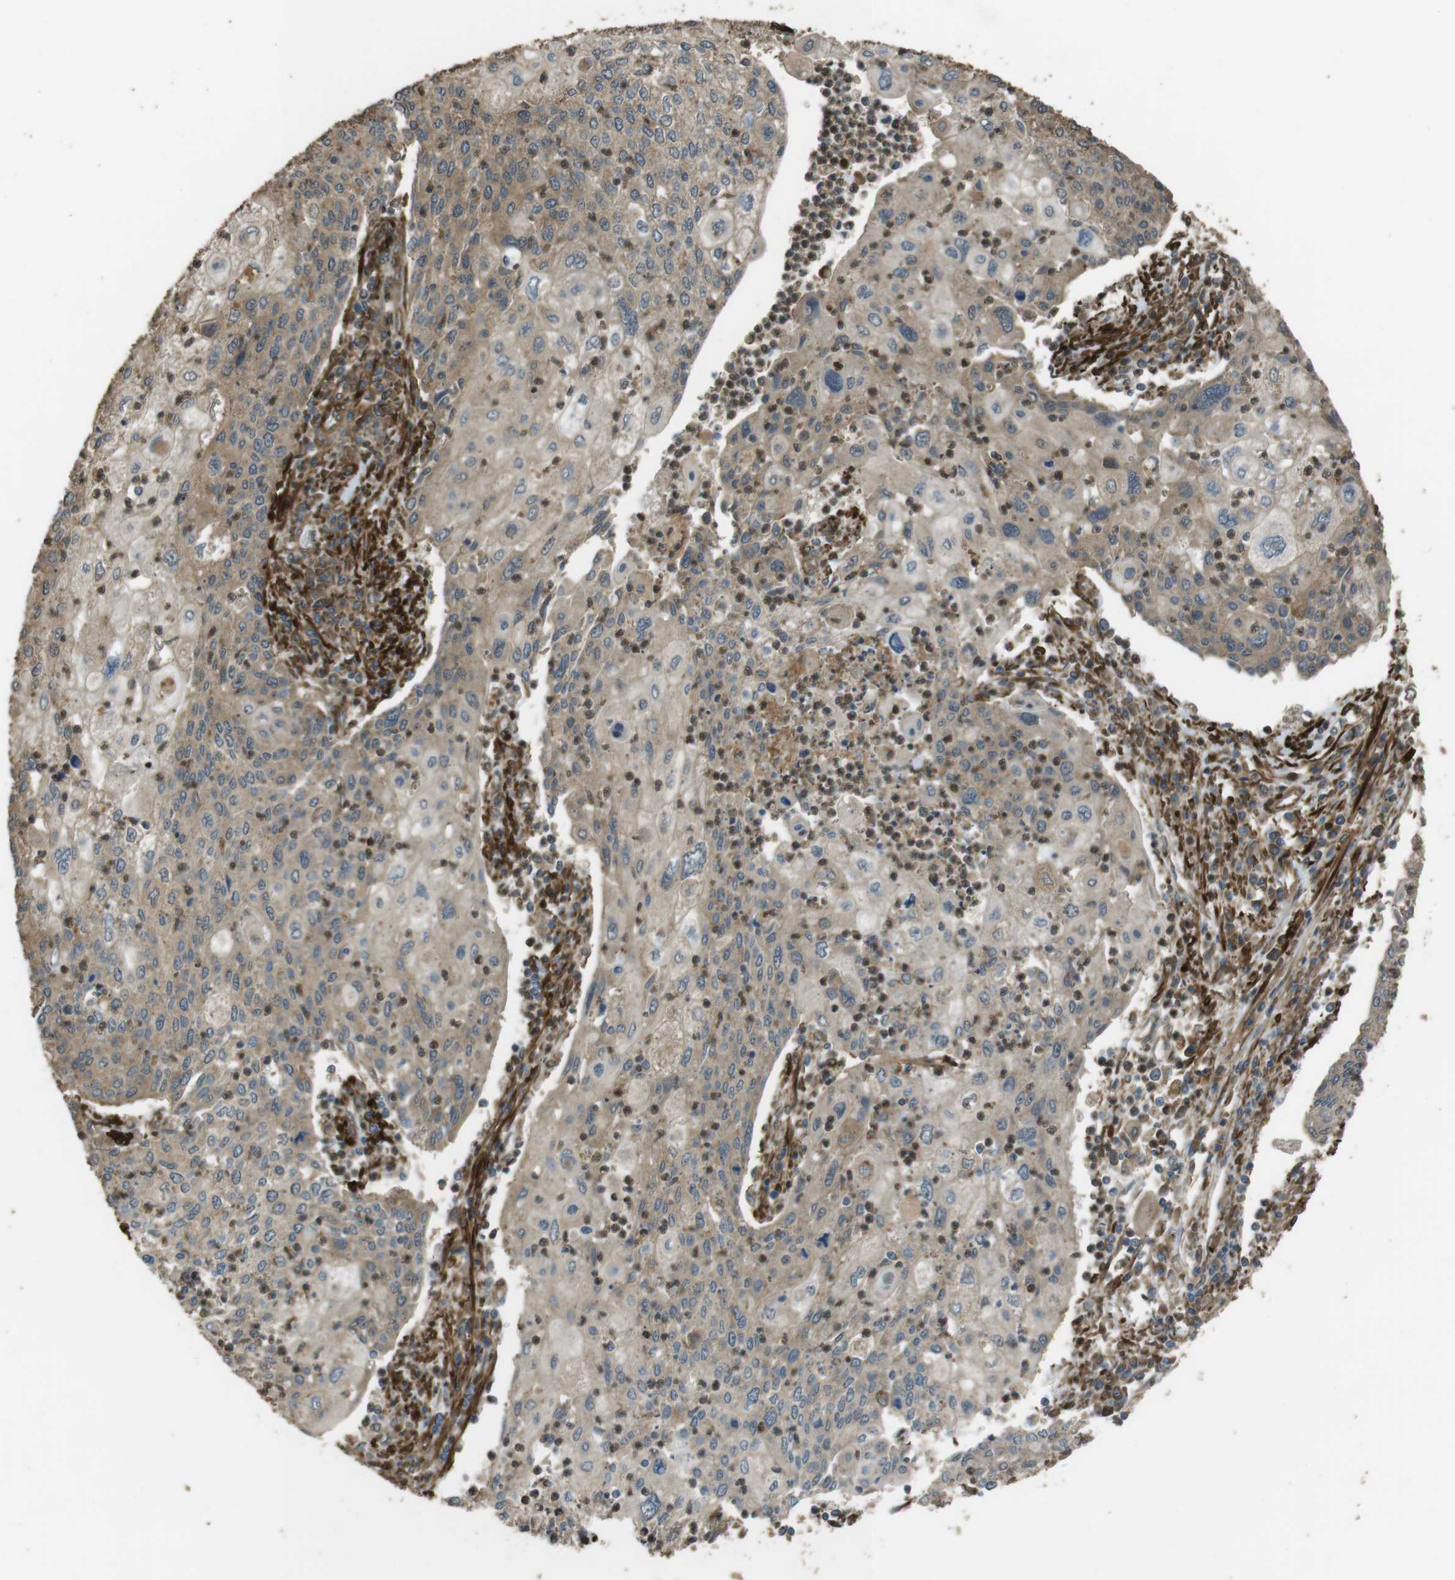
{"staining": {"intensity": "weak", "quantity": ">75%", "location": "cytoplasmic/membranous"}, "tissue": "cervical cancer", "cell_type": "Tumor cells", "image_type": "cancer", "snomed": [{"axis": "morphology", "description": "Squamous cell carcinoma, NOS"}, {"axis": "topography", "description": "Cervix"}], "caption": "DAB (3,3'-diaminobenzidine) immunohistochemical staining of squamous cell carcinoma (cervical) displays weak cytoplasmic/membranous protein staining in about >75% of tumor cells. (brown staining indicates protein expression, while blue staining denotes nuclei).", "gene": "MSRB3", "patient": {"sex": "female", "age": 40}}